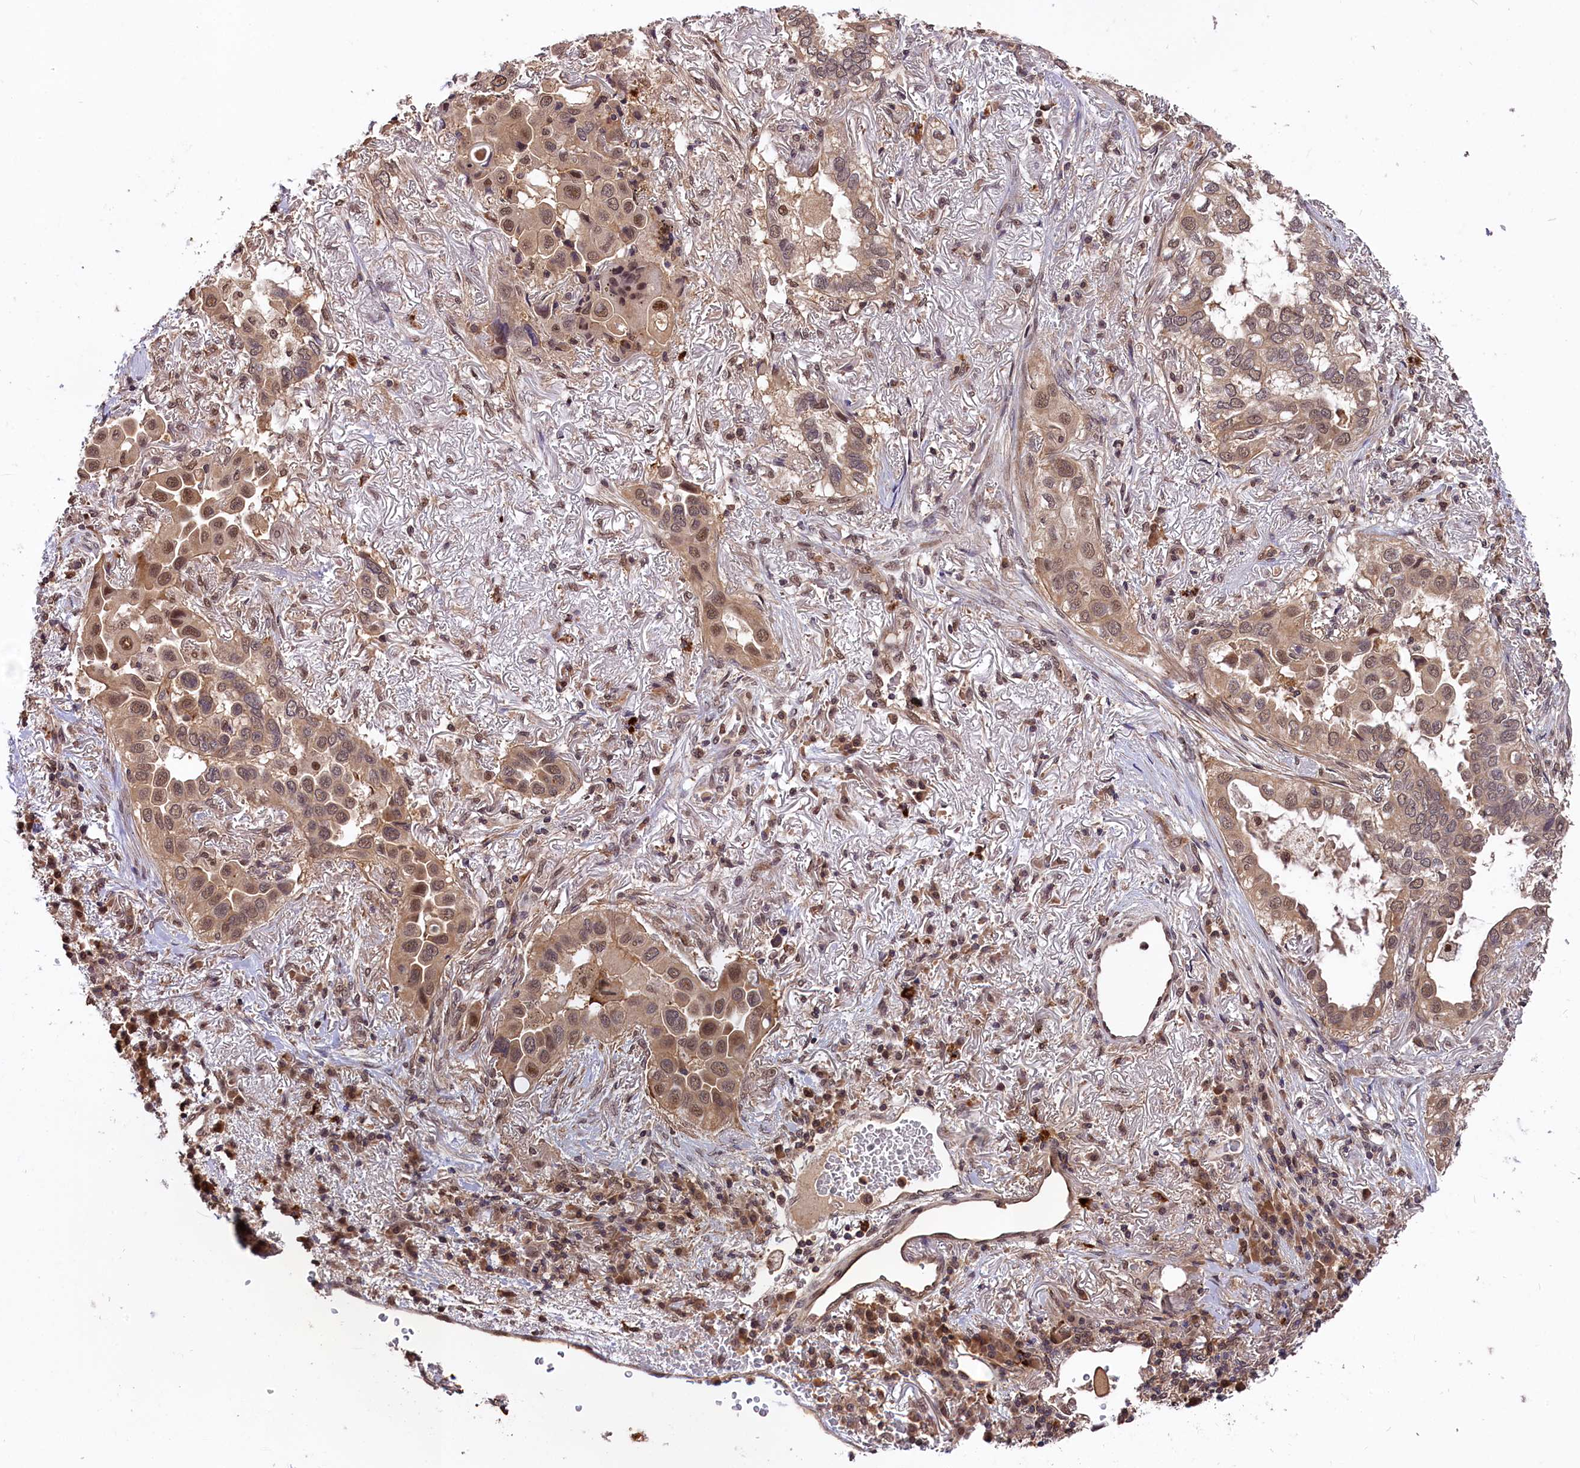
{"staining": {"intensity": "moderate", "quantity": ">75%", "location": "cytoplasmic/membranous,nuclear"}, "tissue": "lung cancer", "cell_type": "Tumor cells", "image_type": "cancer", "snomed": [{"axis": "morphology", "description": "Adenocarcinoma, NOS"}, {"axis": "topography", "description": "Lung"}], "caption": "Protein staining reveals moderate cytoplasmic/membranous and nuclear positivity in approximately >75% of tumor cells in adenocarcinoma (lung). (DAB = brown stain, brightfield microscopy at high magnification).", "gene": "SKIDA1", "patient": {"sex": "female", "age": 76}}